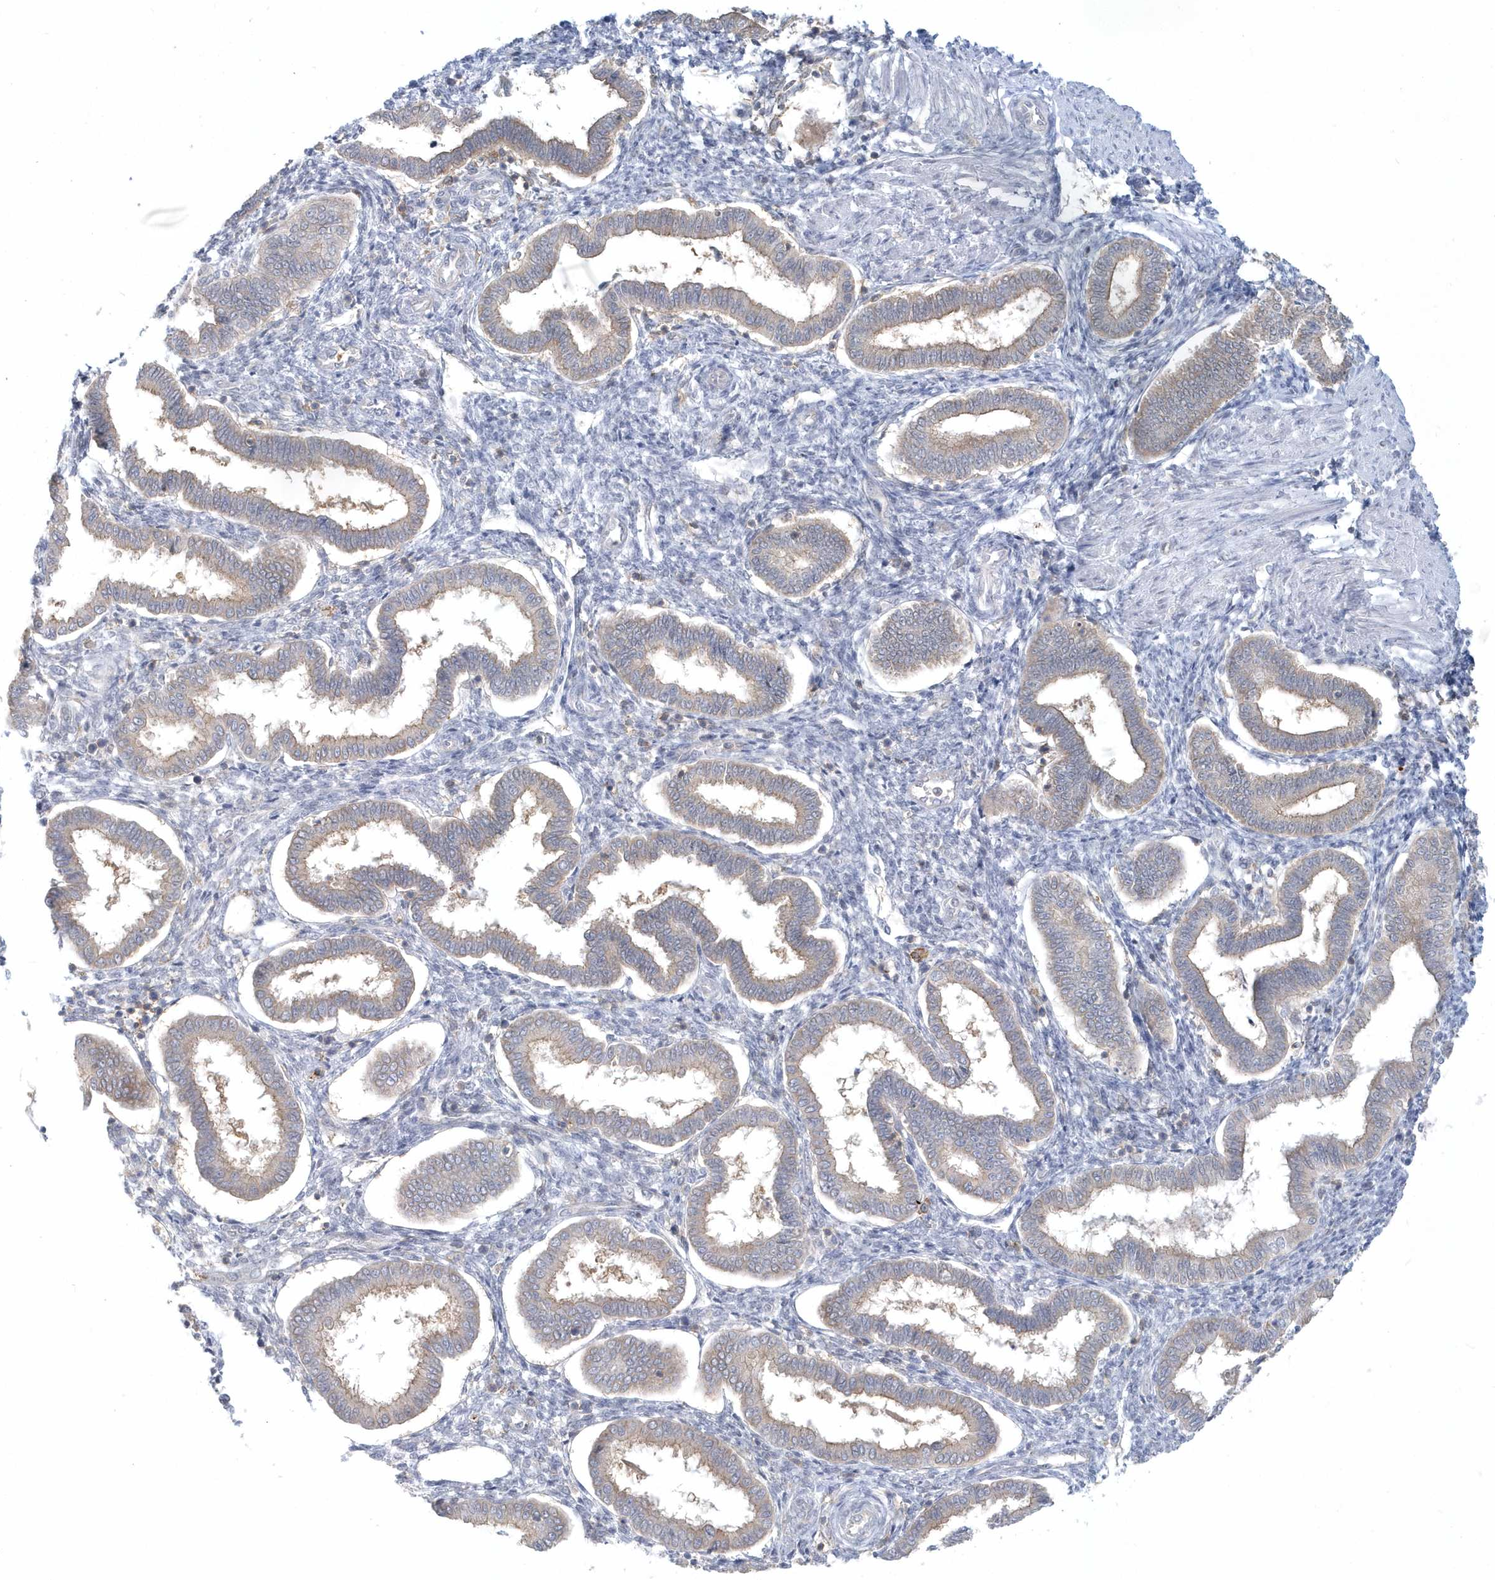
{"staining": {"intensity": "negative", "quantity": "none", "location": "none"}, "tissue": "endometrium", "cell_type": "Cells in endometrial stroma", "image_type": "normal", "snomed": [{"axis": "morphology", "description": "Normal tissue, NOS"}, {"axis": "topography", "description": "Endometrium"}], "caption": "IHC of unremarkable endometrium displays no staining in cells in endometrial stroma. Nuclei are stained in blue.", "gene": "RNF7", "patient": {"sex": "female", "age": 24}}